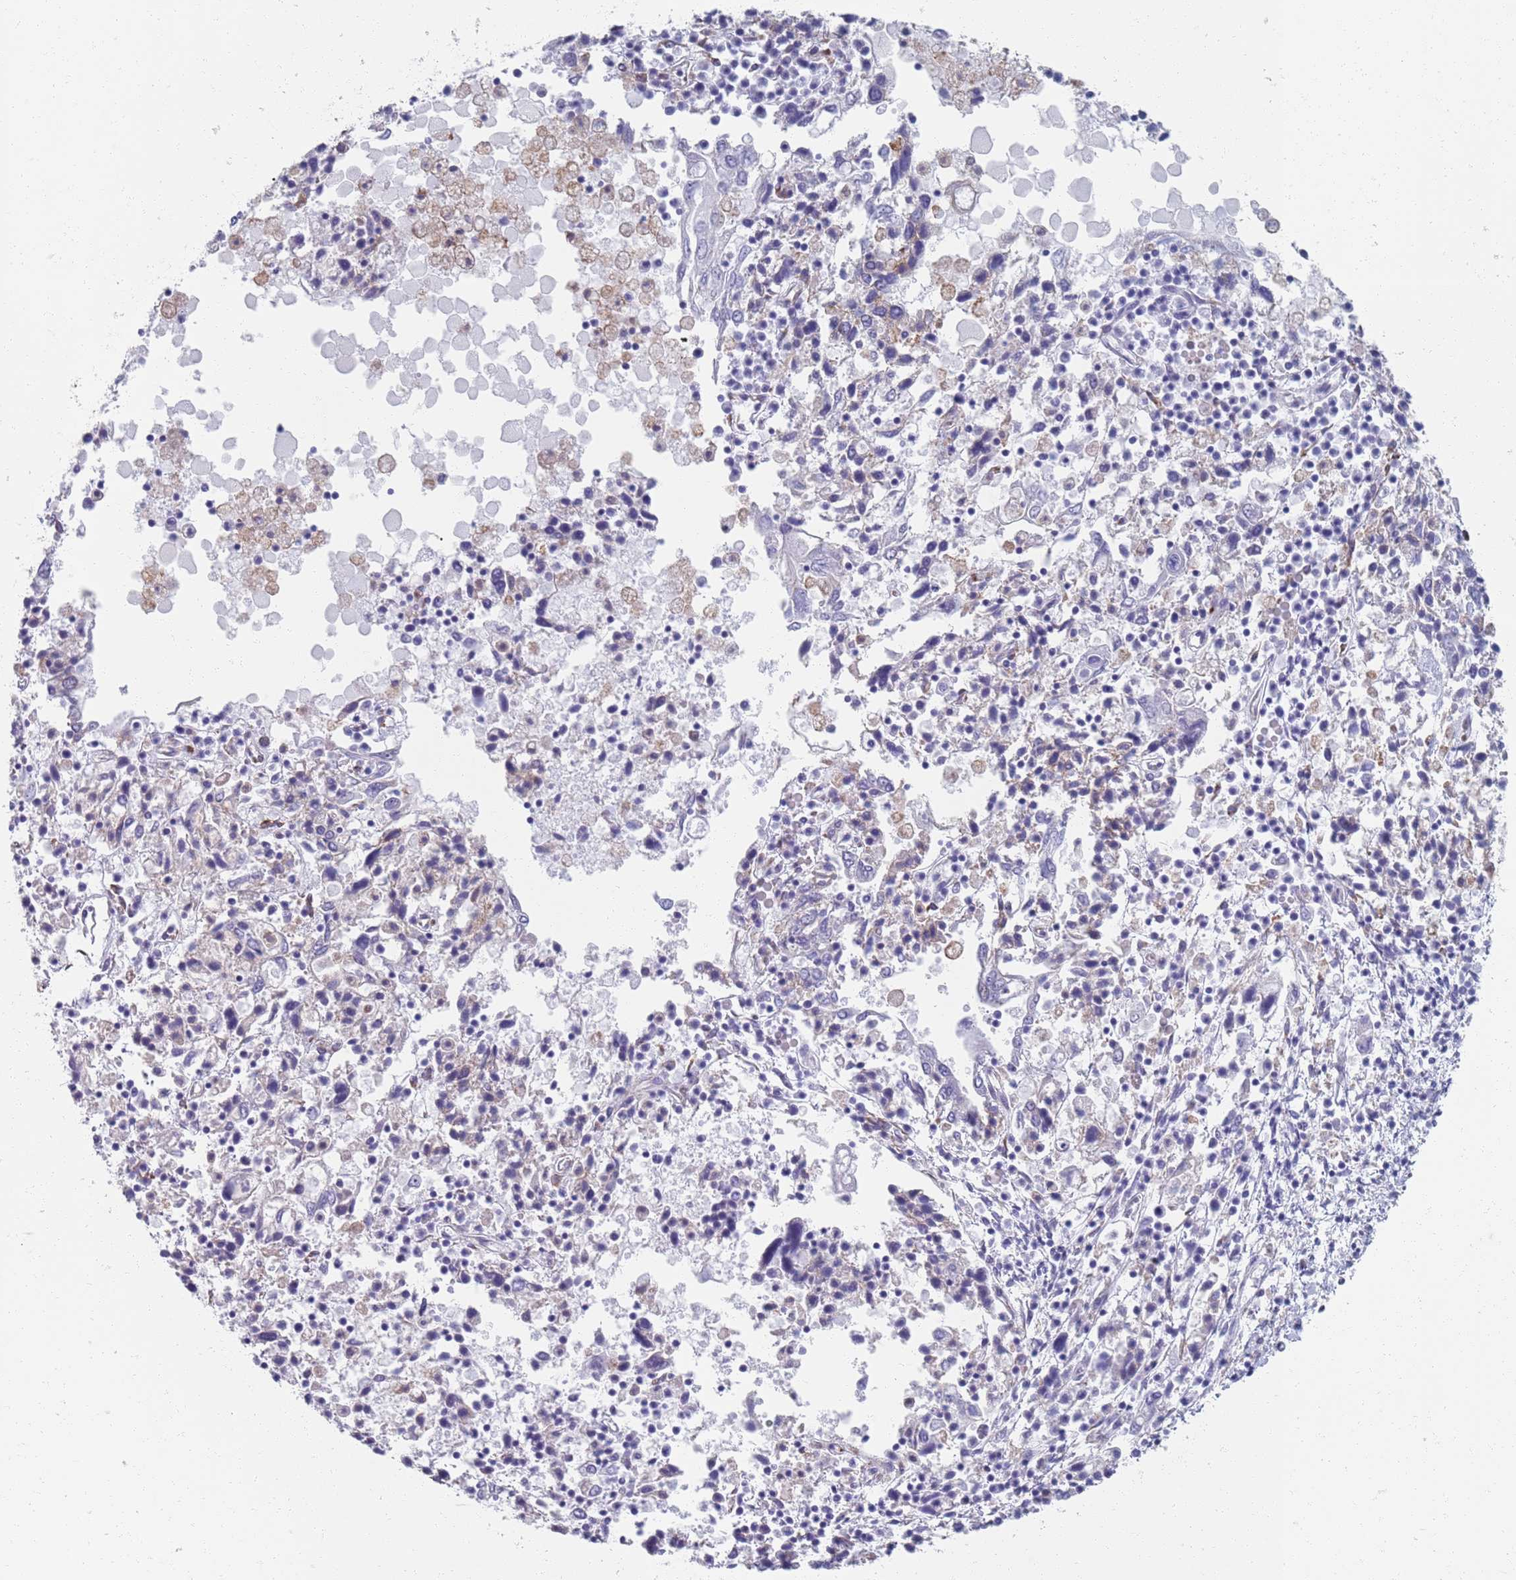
{"staining": {"intensity": "negative", "quantity": "none", "location": "none"}, "tissue": "ovarian cancer", "cell_type": "Tumor cells", "image_type": "cancer", "snomed": [{"axis": "morphology", "description": "Carcinoma, endometroid"}, {"axis": "topography", "description": "Ovary"}], "caption": "Immunohistochemistry photomicrograph of endometroid carcinoma (ovarian) stained for a protein (brown), which displays no staining in tumor cells.", "gene": "PLOD1", "patient": {"sex": "female", "age": 62}}